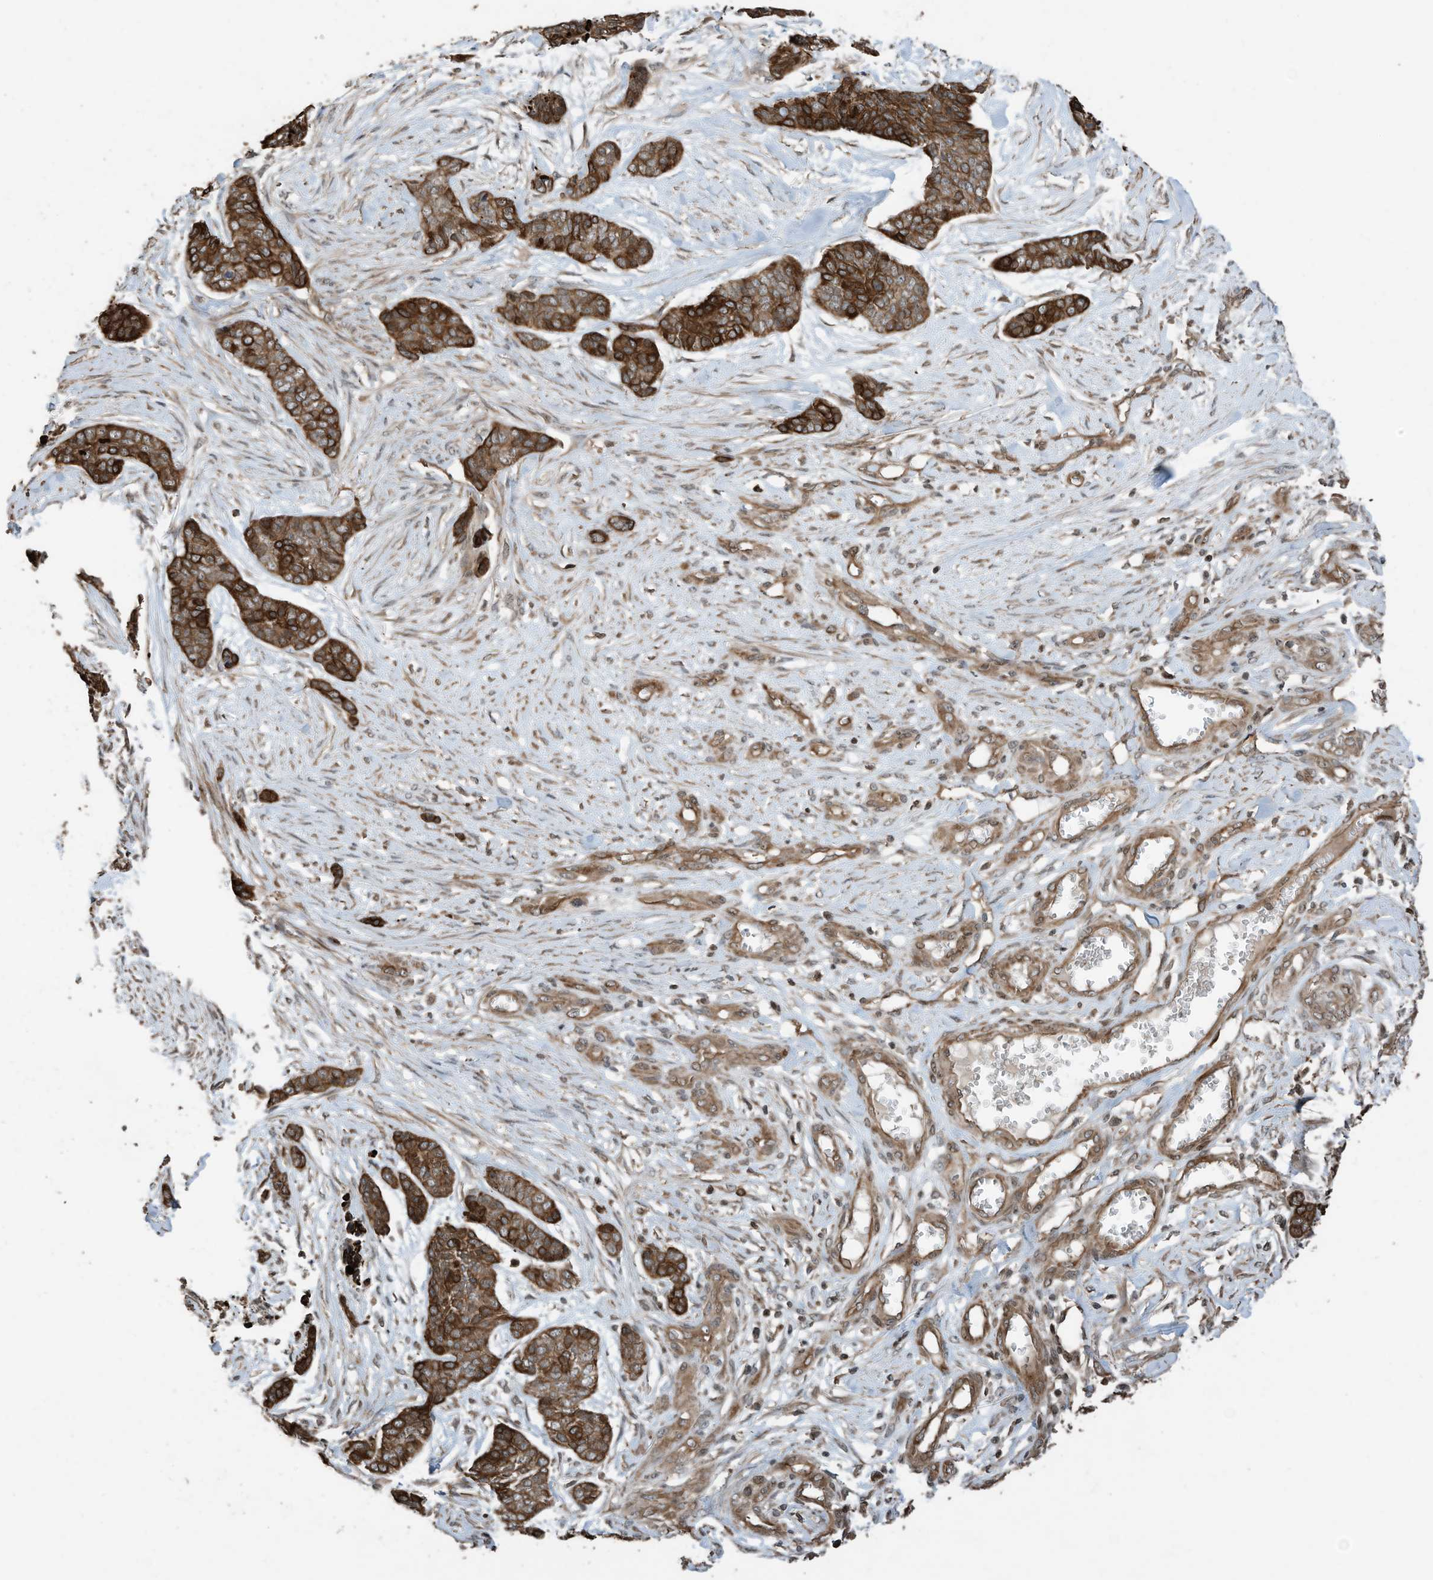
{"staining": {"intensity": "strong", "quantity": ">75%", "location": "cytoplasmic/membranous"}, "tissue": "skin cancer", "cell_type": "Tumor cells", "image_type": "cancer", "snomed": [{"axis": "morphology", "description": "Basal cell carcinoma"}, {"axis": "topography", "description": "Skin"}], "caption": "Immunohistochemical staining of basal cell carcinoma (skin) displays high levels of strong cytoplasmic/membranous positivity in approximately >75% of tumor cells.", "gene": "ZNF653", "patient": {"sex": "female", "age": 64}}